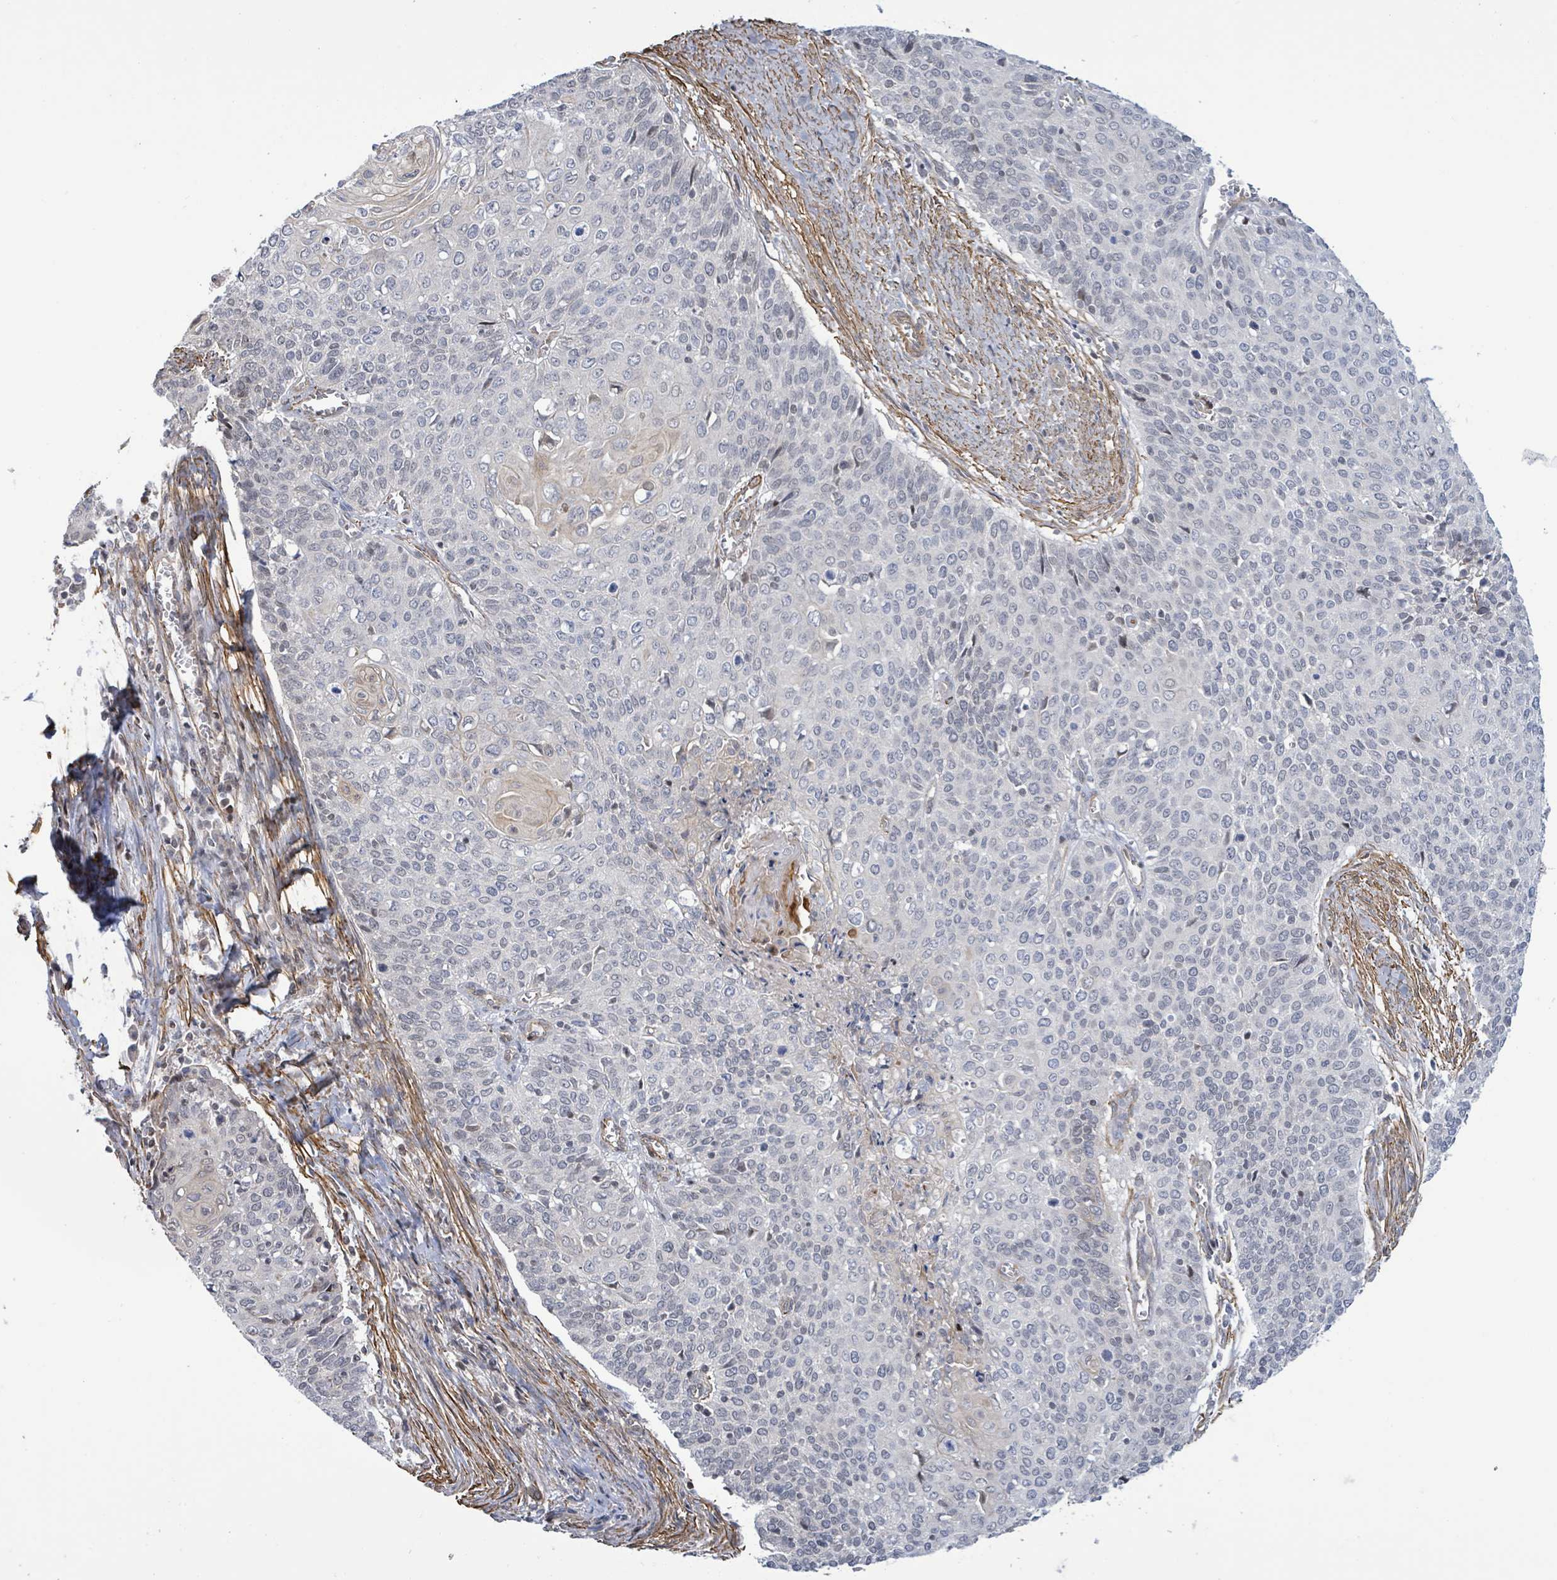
{"staining": {"intensity": "negative", "quantity": "none", "location": "none"}, "tissue": "cervical cancer", "cell_type": "Tumor cells", "image_type": "cancer", "snomed": [{"axis": "morphology", "description": "Squamous cell carcinoma, NOS"}, {"axis": "topography", "description": "Cervix"}], "caption": "Immunohistochemistry photomicrograph of neoplastic tissue: cervical cancer stained with DAB displays no significant protein expression in tumor cells. (DAB (3,3'-diaminobenzidine) IHC with hematoxylin counter stain).", "gene": "DMRTC1B", "patient": {"sex": "female", "age": 39}}